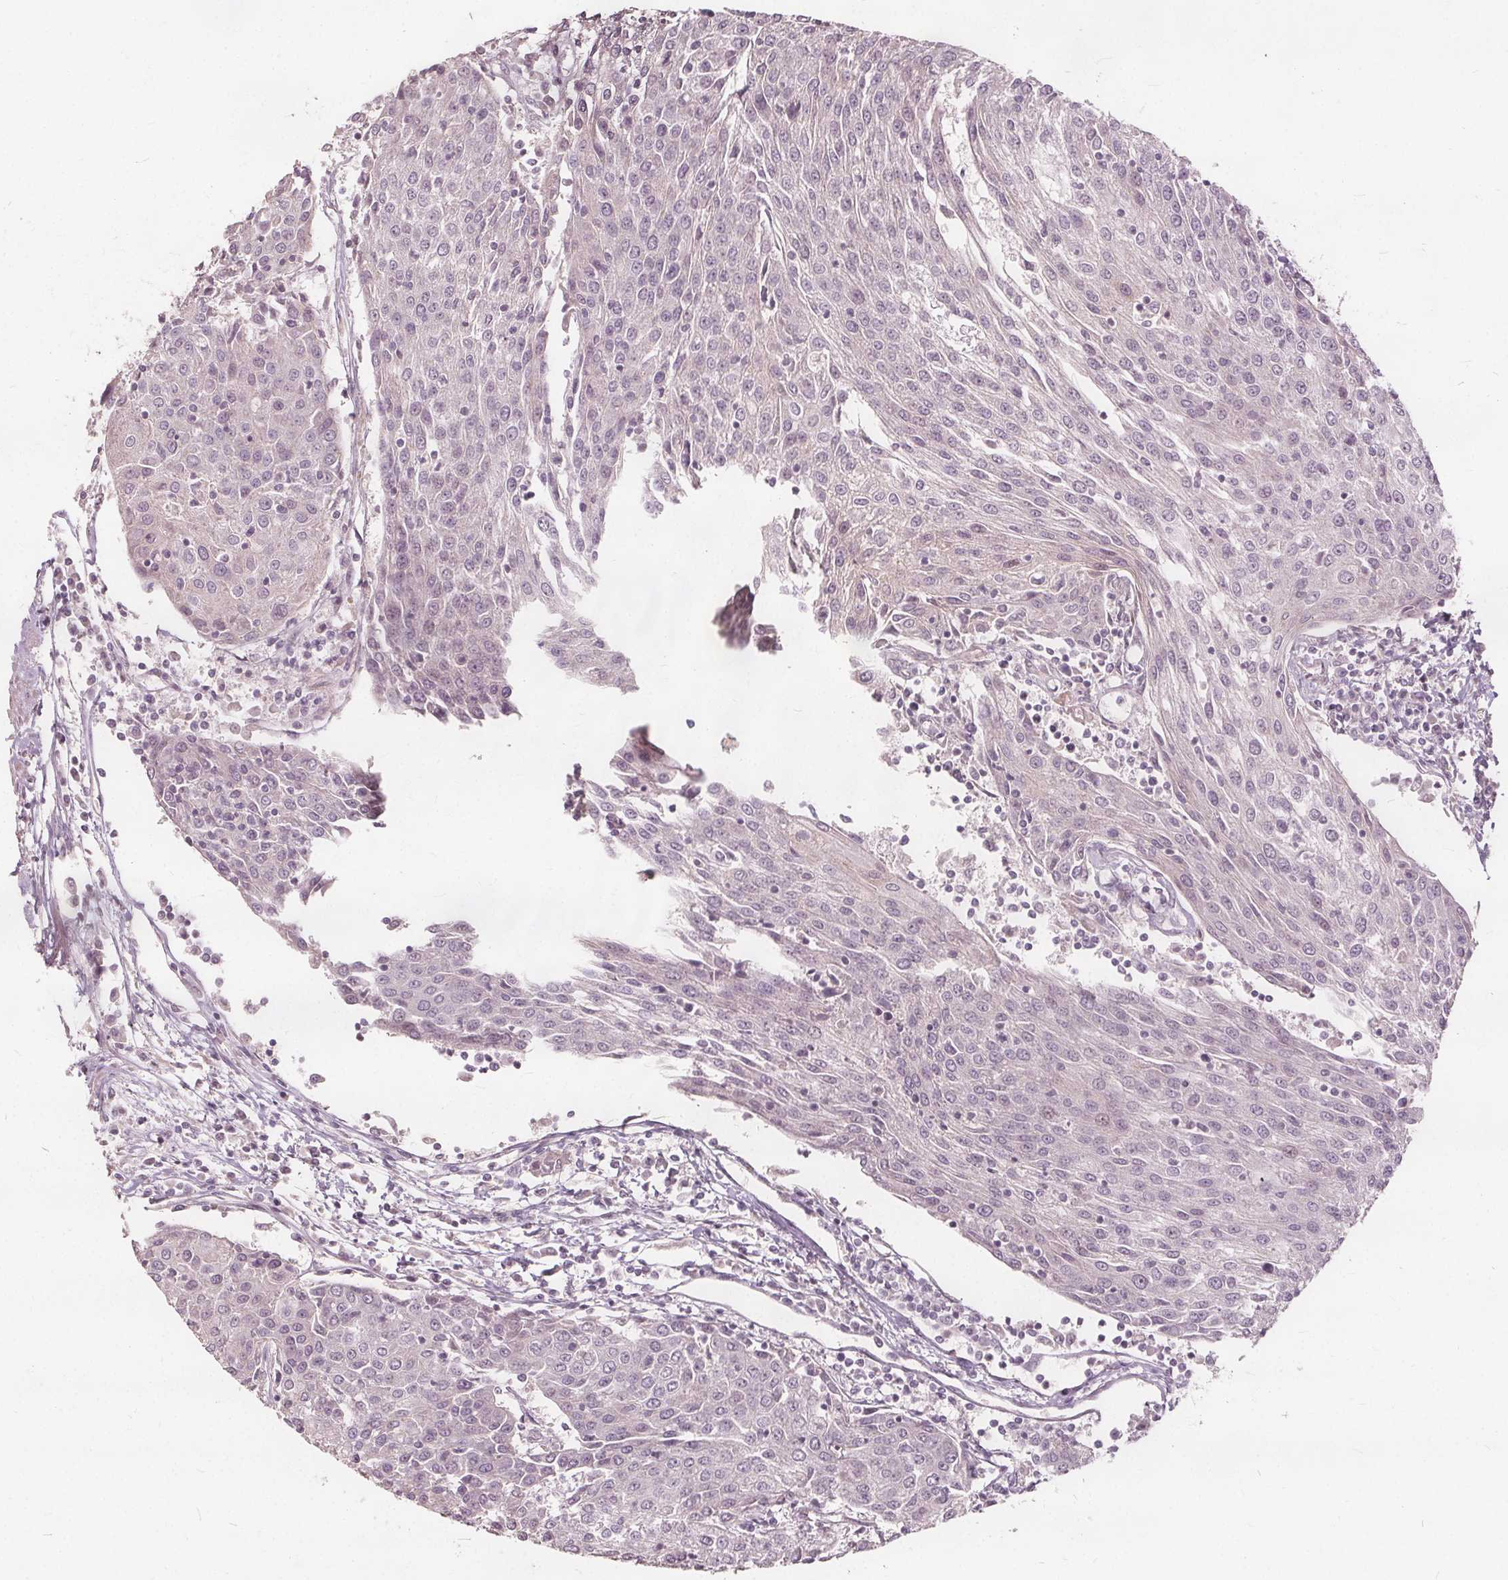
{"staining": {"intensity": "negative", "quantity": "none", "location": "none"}, "tissue": "urothelial cancer", "cell_type": "Tumor cells", "image_type": "cancer", "snomed": [{"axis": "morphology", "description": "Urothelial carcinoma, High grade"}, {"axis": "topography", "description": "Urinary bladder"}], "caption": "Tumor cells show no significant protein expression in high-grade urothelial carcinoma.", "gene": "PTPRT", "patient": {"sex": "female", "age": 85}}